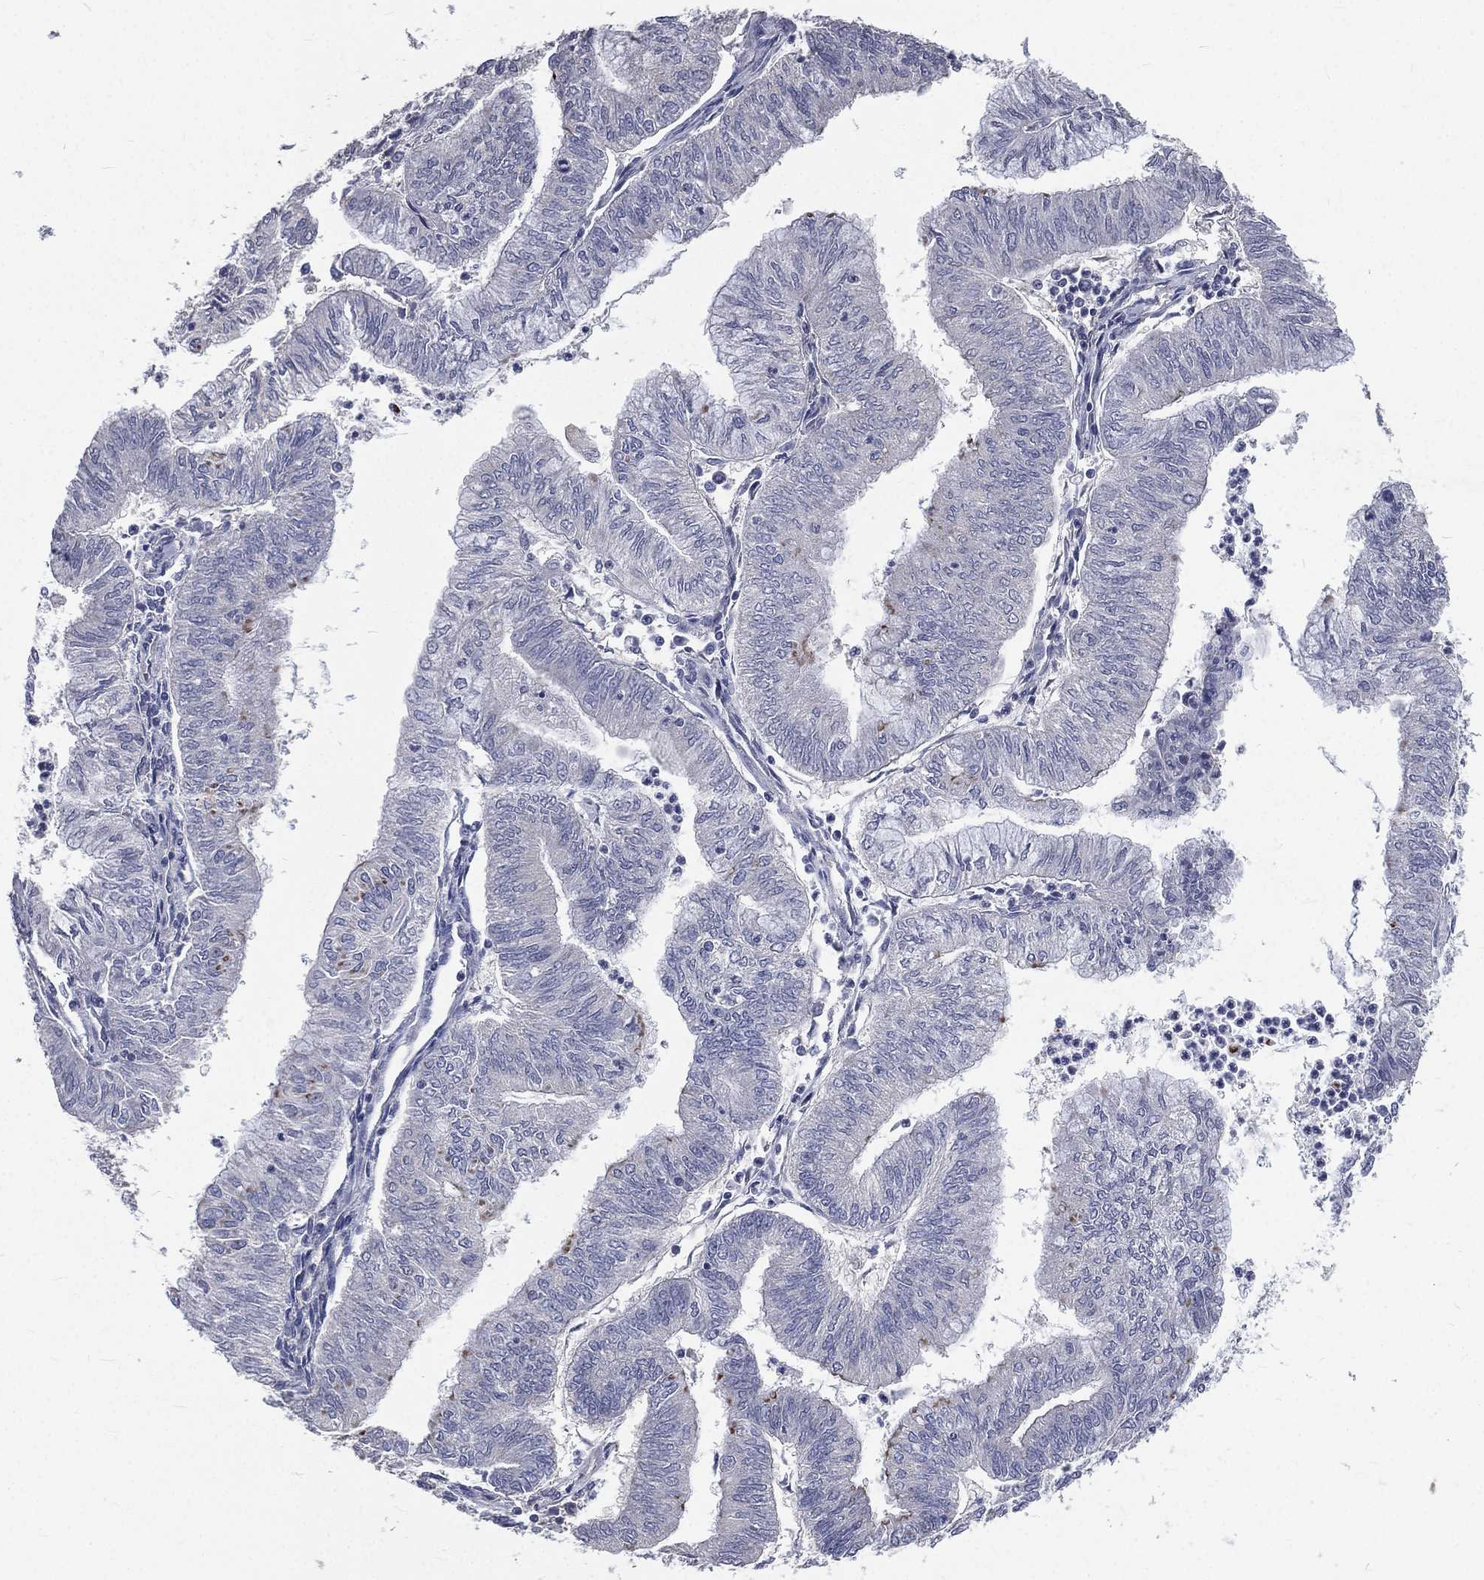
{"staining": {"intensity": "negative", "quantity": "none", "location": "none"}, "tissue": "endometrial cancer", "cell_type": "Tumor cells", "image_type": "cancer", "snomed": [{"axis": "morphology", "description": "Adenocarcinoma, NOS"}, {"axis": "topography", "description": "Endometrium"}], "caption": "Immunohistochemistry (IHC) micrograph of neoplastic tissue: endometrial adenocarcinoma stained with DAB shows no significant protein expression in tumor cells.", "gene": "CROCC", "patient": {"sex": "female", "age": 59}}